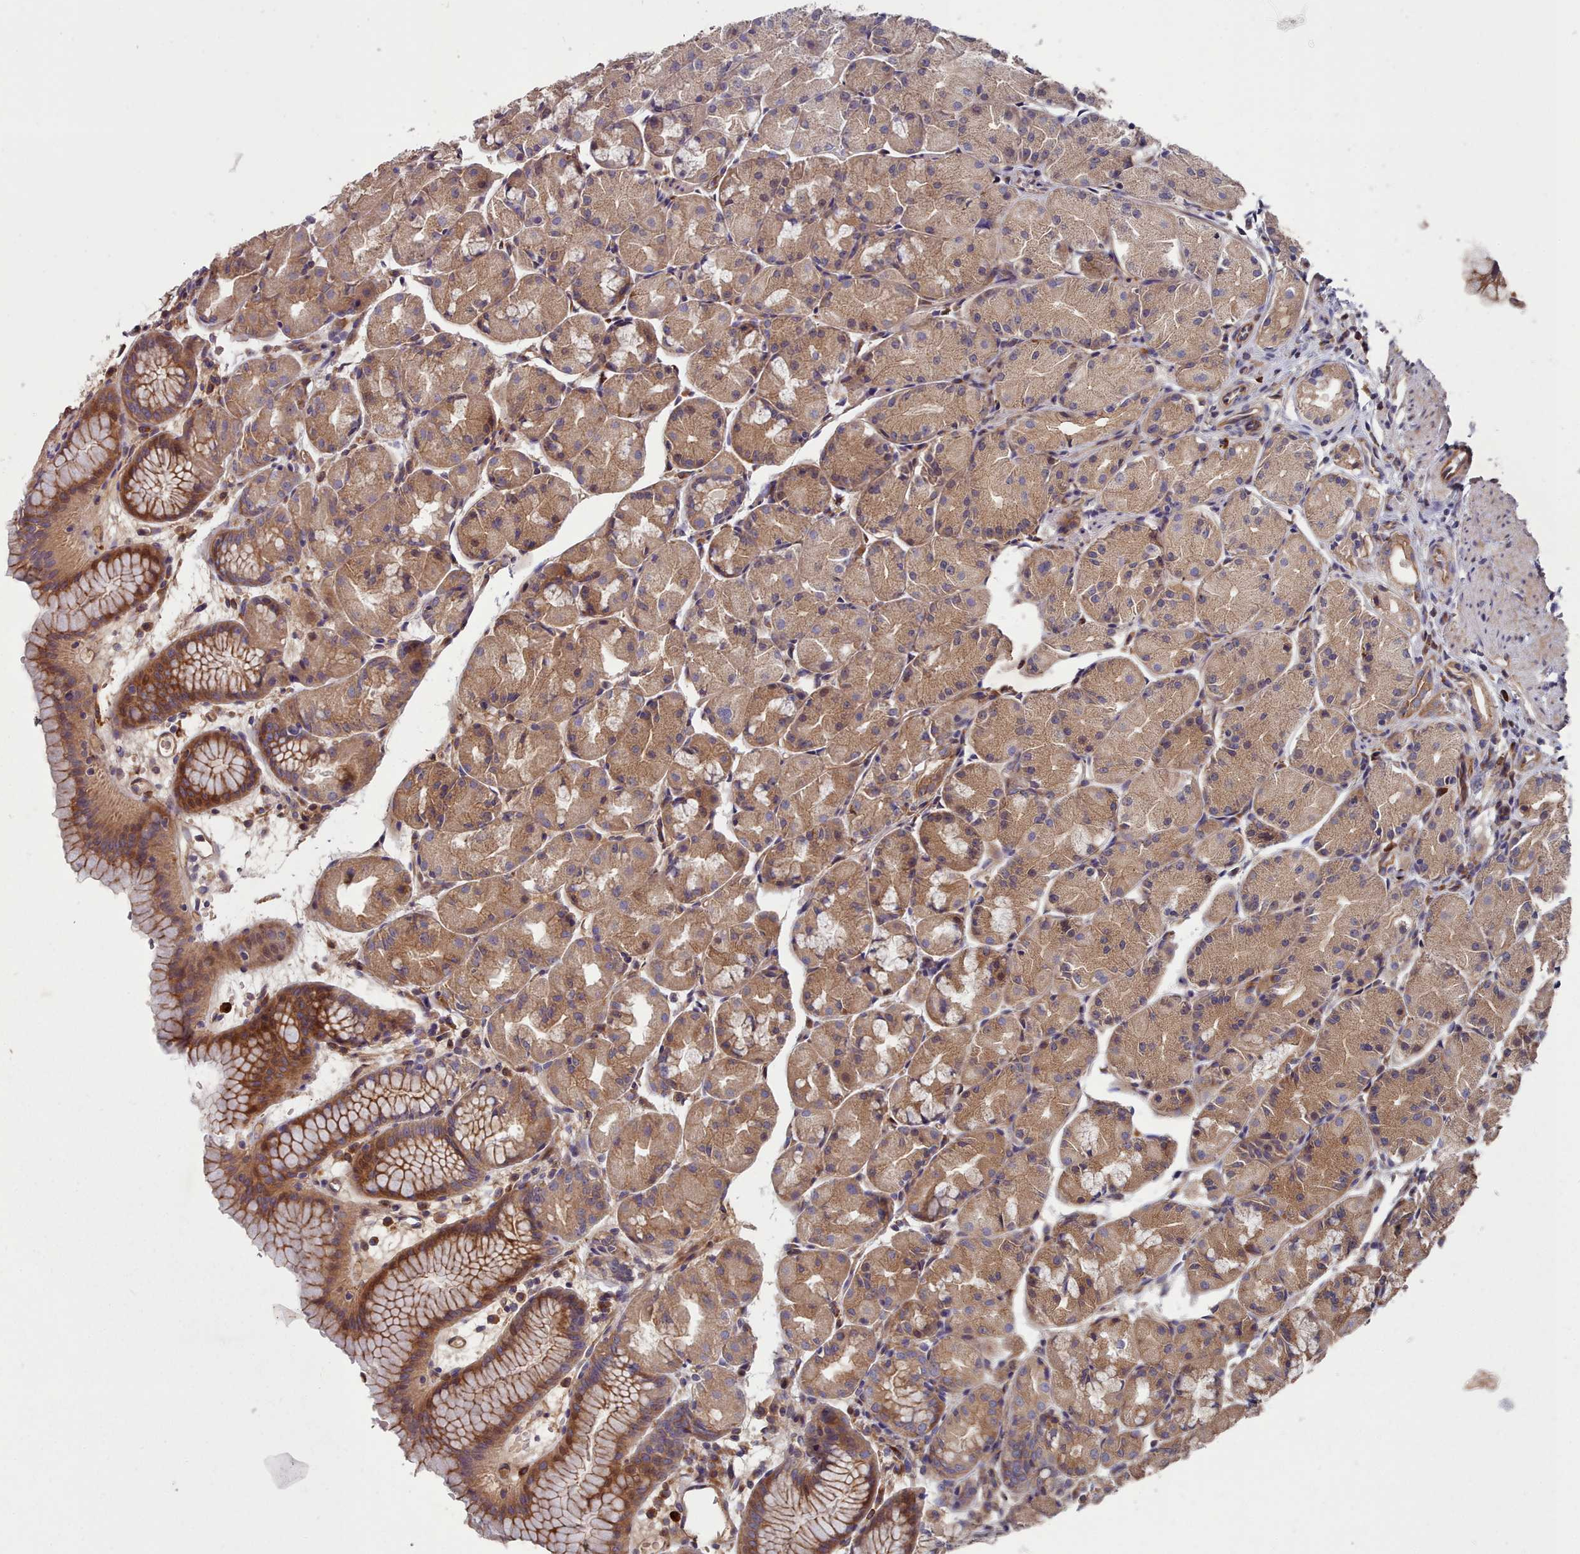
{"staining": {"intensity": "moderate", "quantity": "25%-75%", "location": "cytoplasmic/membranous"}, "tissue": "stomach", "cell_type": "Glandular cells", "image_type": "normal", "snomed": [{"axis": "morphology", "description": "Normal tissue, NOS"}, {"axis": "topography", "description": "Stomach, upper"}], "caption": "High-magnification brightfield microscopy of benign stomach stained with DAB (3,3'-diaminobenzidine) (brown) and counterstained with hematoxylin (blue). glandular cells exhibit moderate cytoplasmic/membranous staining is present in about25%-75% of cells.", "gene": "THSD7B", "patient": {"sex": "male", "age": 47}}